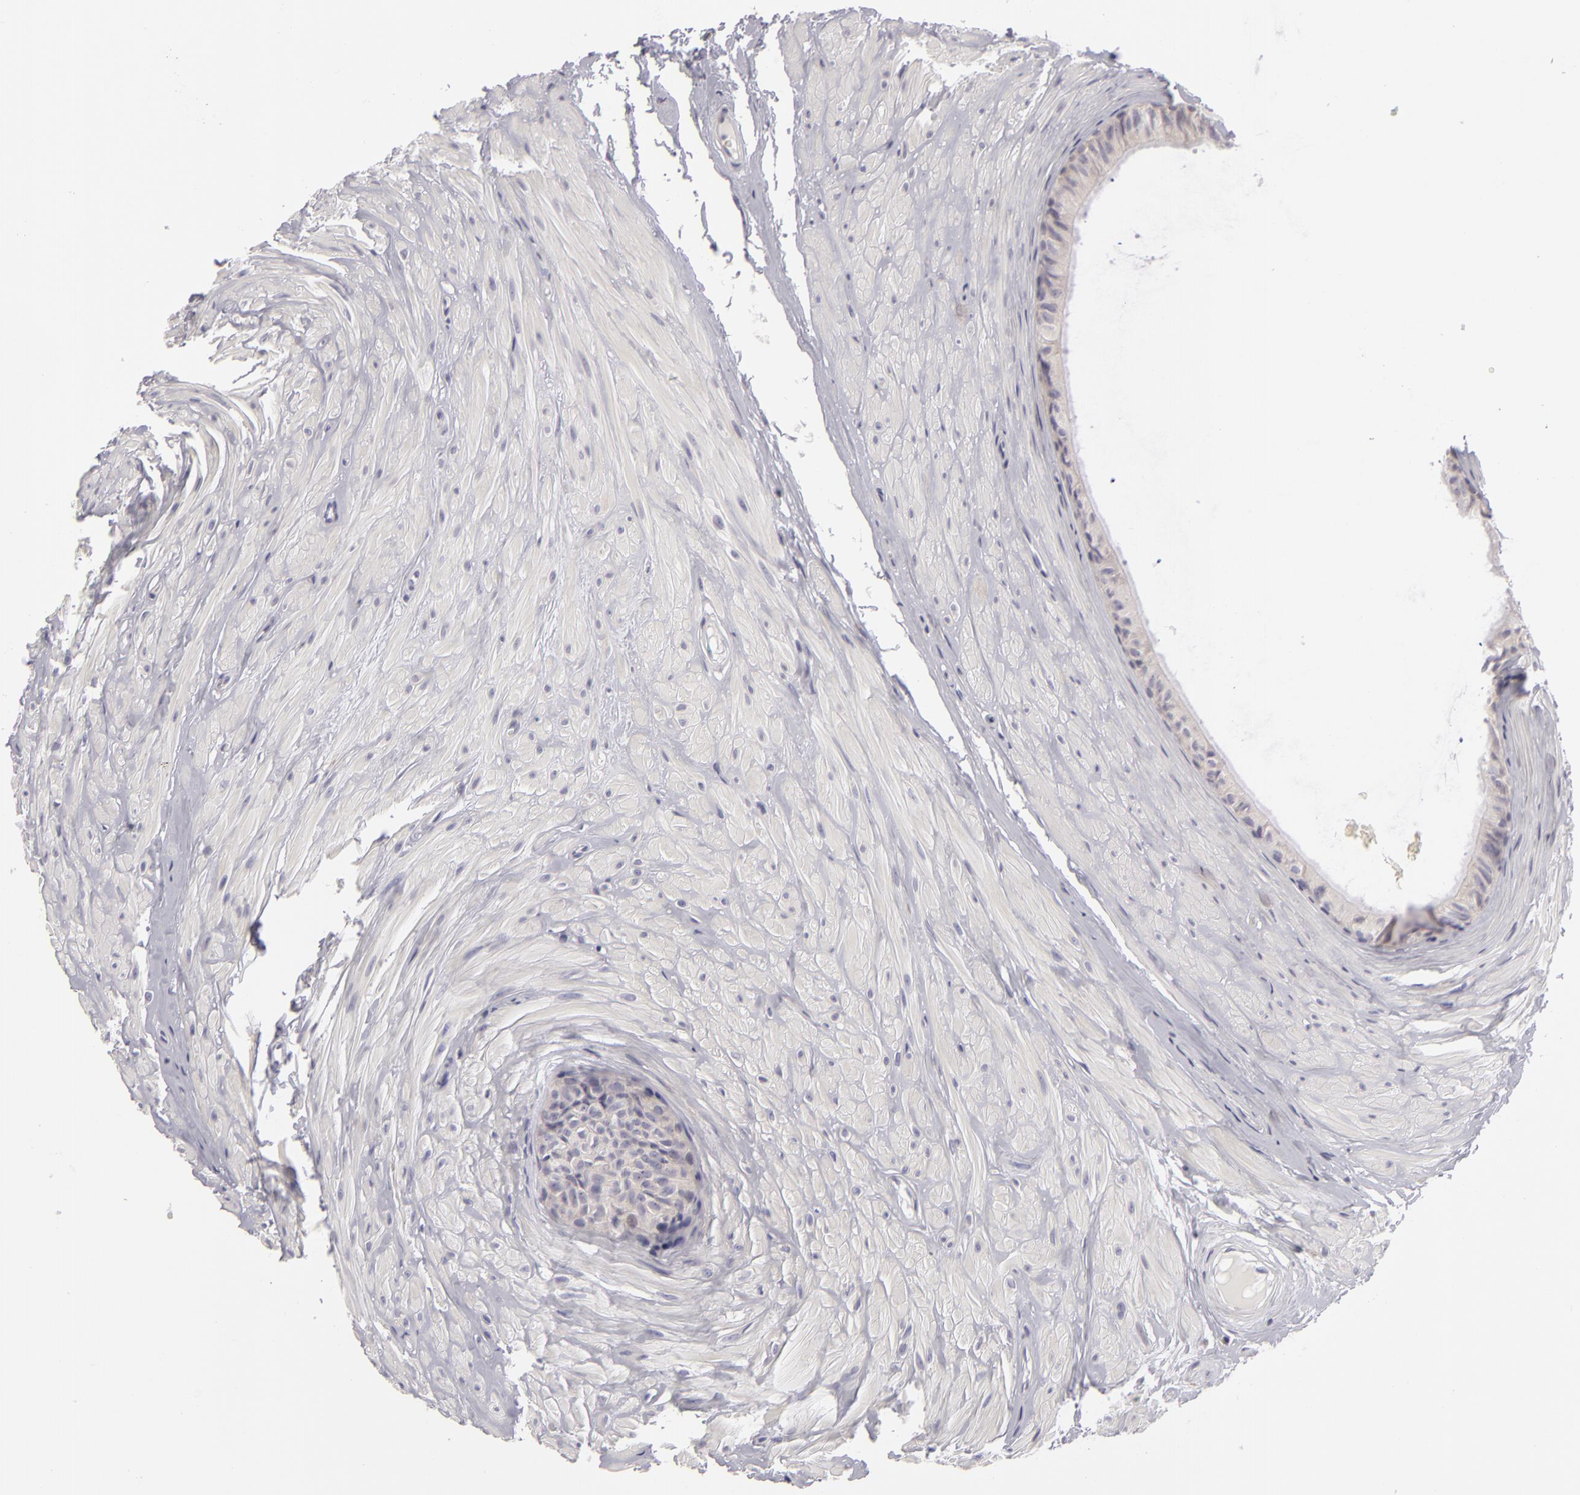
{"staining": {"intensity": "weak", "quantity": ">75%", "location": "cytoplasmic/membranous"}, "tissue": "epididymis", "cell_type": "Glandular cells", "image_type": "normal", "snomed": [{"axis": "morphology", "description": "Normal tissue, NOS"}, {"axis": "topography", "description": "Epididymis"}], "caption": "DAB (3,3'-diaminobenzidine) immunohistochemical staining of benign epididymis displays weak cytoplasmic/membranous protein staining in approximately >75% of glandular cells. (DAB IHC with brightfield microscopy, high magnification).", "gene": "ATP2B3", "patient": {"sex": "male", "age": 52}}